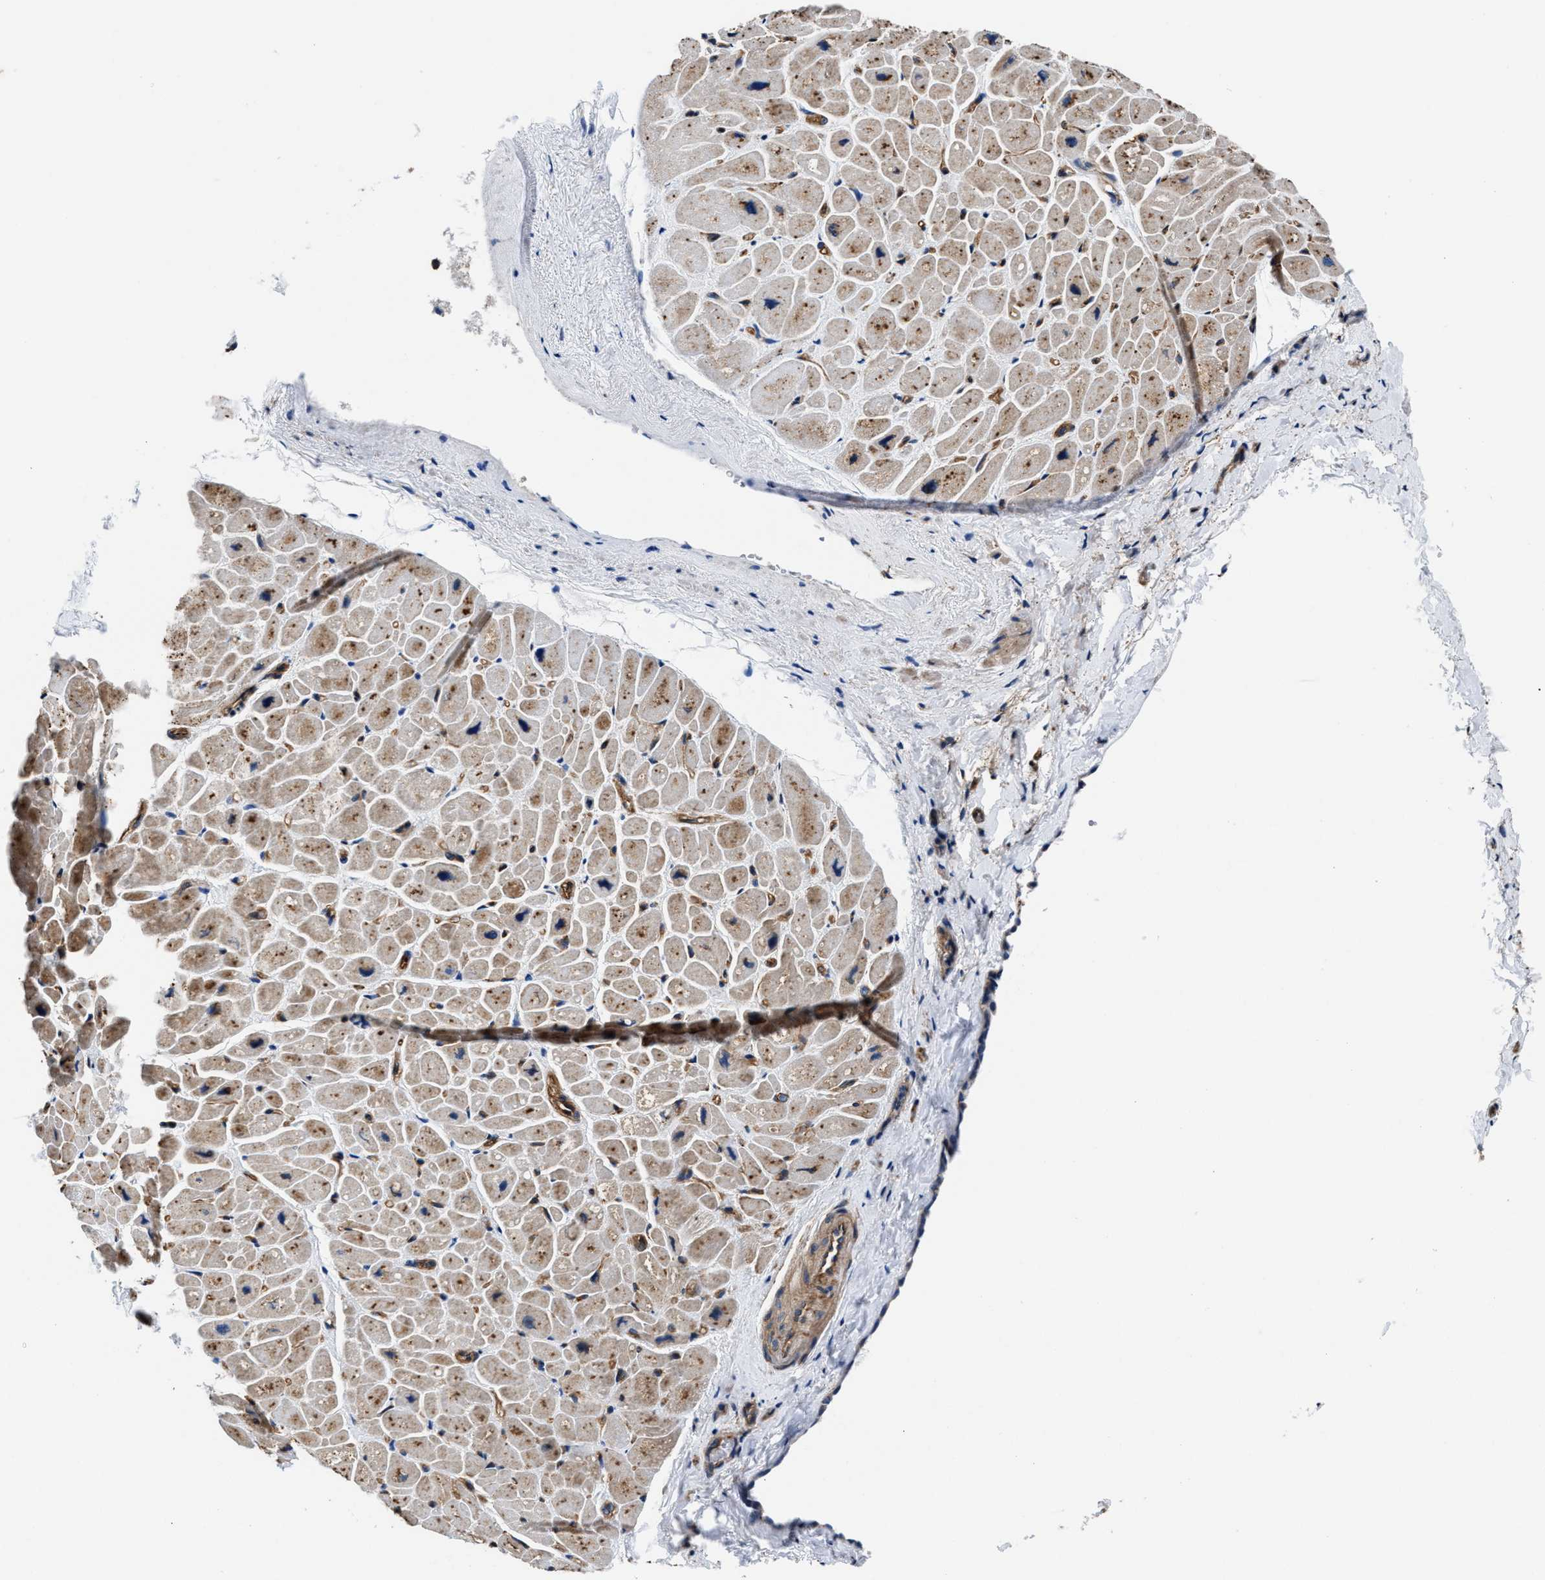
{"staining": {"intensity": "moderate", "quantity": ">75%", "location": "cytoplasmic/membranous"}, "tissue": "heart muscle", "cell_type": "Cardiomyocytes", "image_type": "normal", "snomed": [{"axis": "morphology", "description": "Normal tissue, NOS"}, {"axis": "topography", "description": "Heart"}], "caption": "Immunohistochemistry micrograph of unremarkable heart muscle: heart muscle stained using immunohistochemistry (IHC) displays medium levels of moderate protein expression localized specifically in the cytoplasmic/membranous of cardiomyocytes, appearing as a cytoplasmic/membranous brown color.", "gene": "PPP1R9B", "patient": {"sex": "male", "age": 49}}